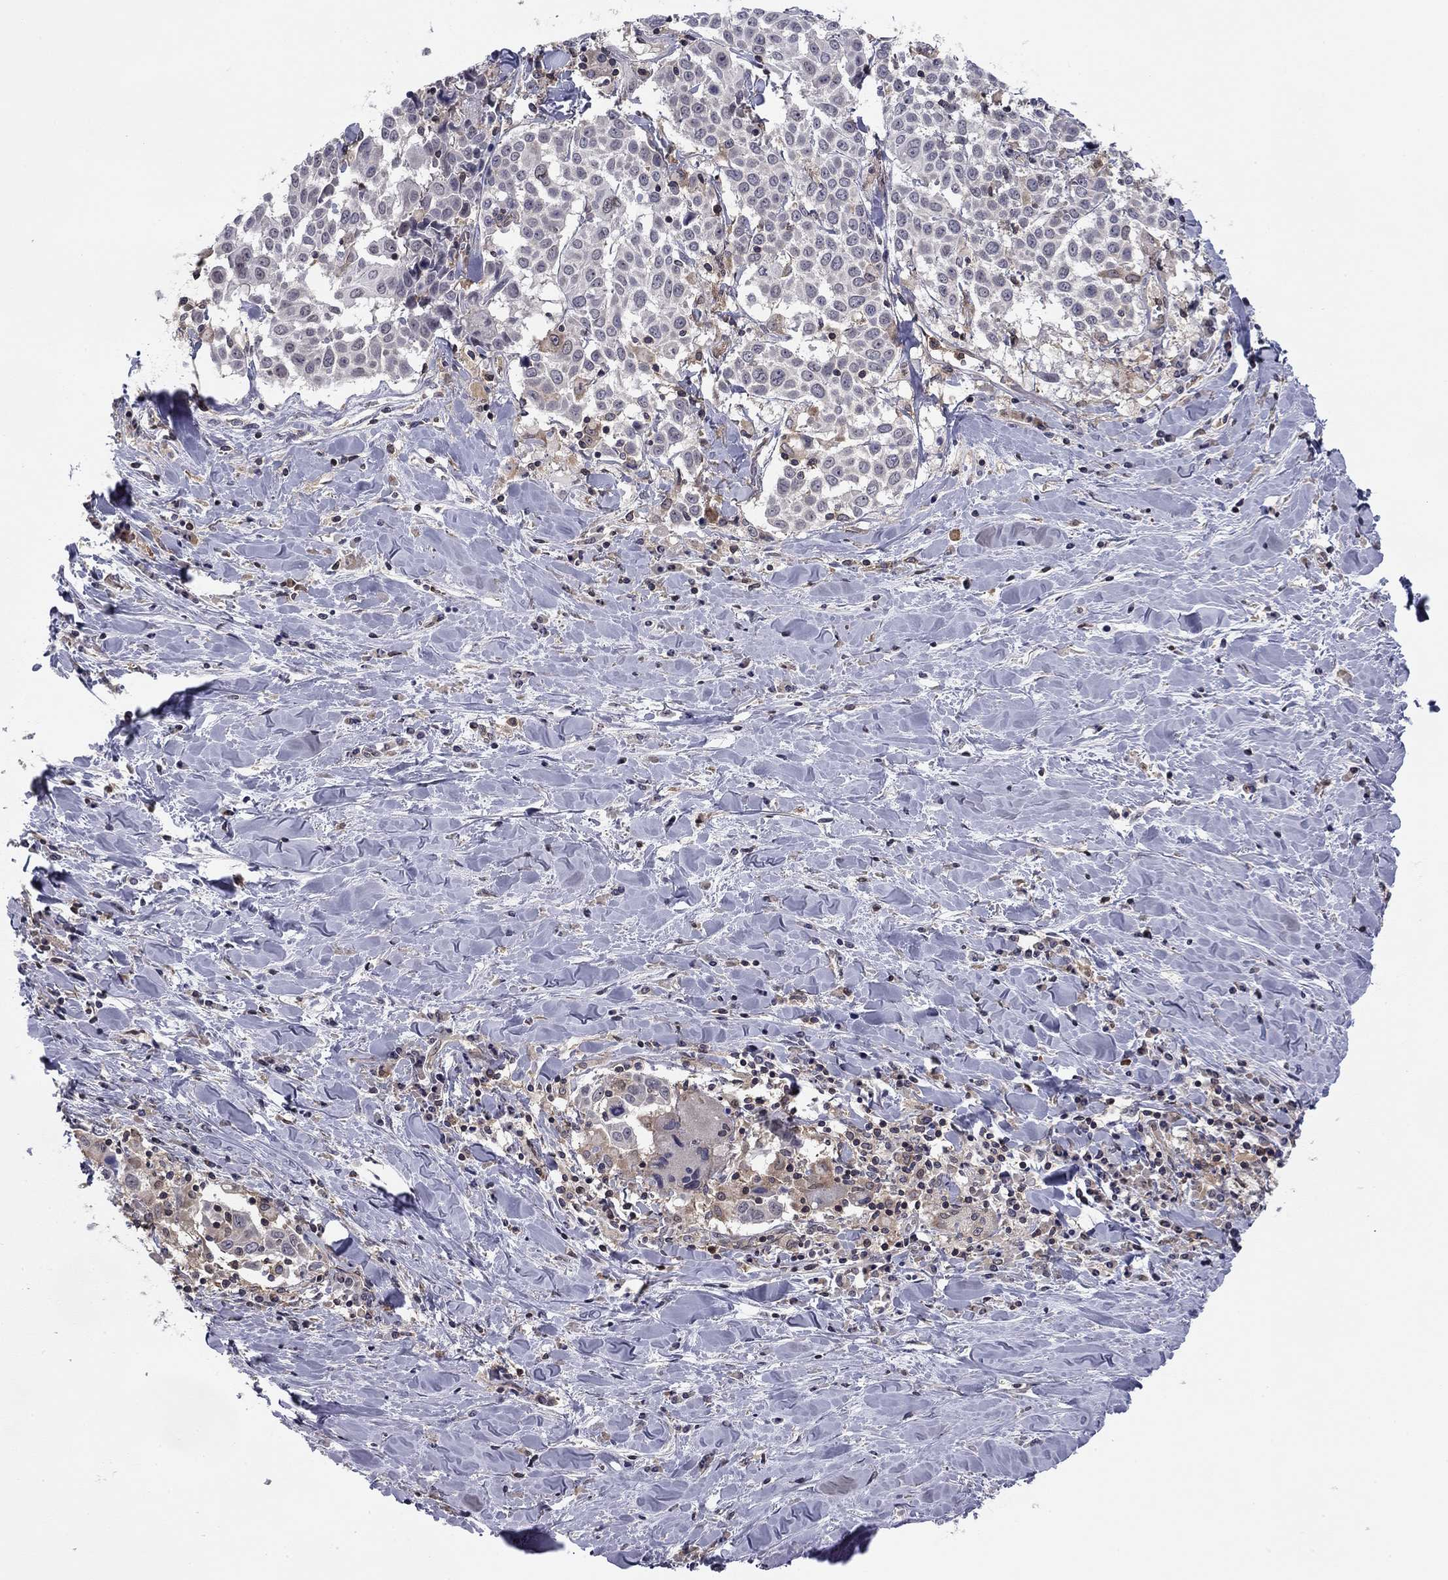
{"staining": {"intensity": "negative", "quantity": "none", "location": "none"}, "tissue": "lung cancer", "cell_type": "Tumor cells", "image_type": "cancer", "snomed": [{"axis": "morphology", "description": "Squamous cell carcinoma, NOS"}, {"axis": "topography", "description": "Lung"}], "caption": "The image shows no staining of tumor cells in lung squamous cell carcinoma. Nuclei are stained in blue.", "gene": "PLCB2", "patient": {"sex": "male", "age": 57}}